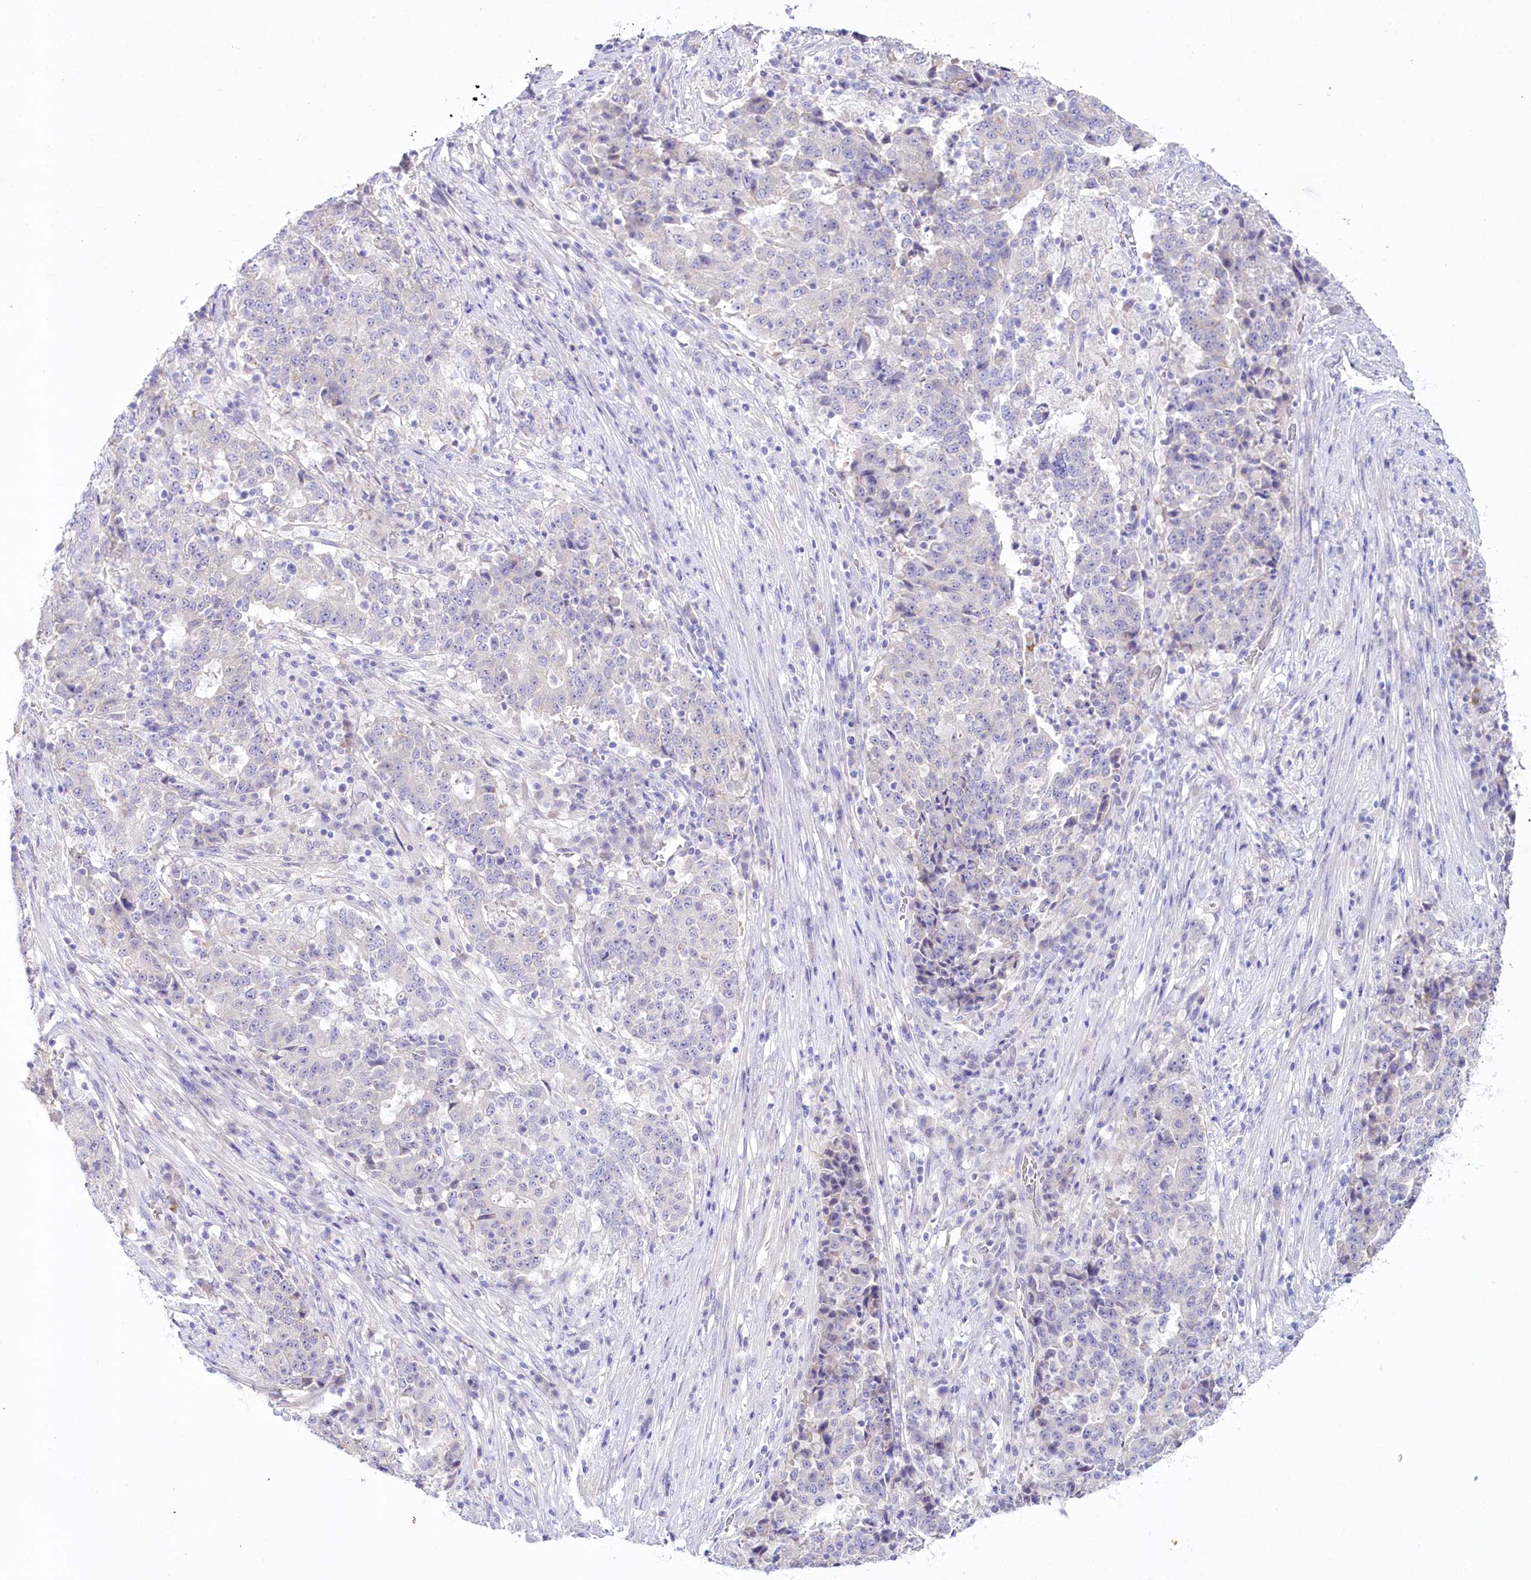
{"staining": {"intensity": "negative", "quantity": "none", "location": "none"}, "tissue": "stomach cancer", "cell_type": "Tumor cells", "image_type": "cancer", "snomed": [{"axis": "morphology", "description": "Adenocarcinoma, NOS"}, {"axis": "topography", "description": "Stomach"}], "caption": "This is a image of immunohistochemistry staining of stomach adenocarcinoma, which shows no positivity in tumor cells.", "gene": "MYOZ1", "patient": {"sex": "male", "age": 59}}